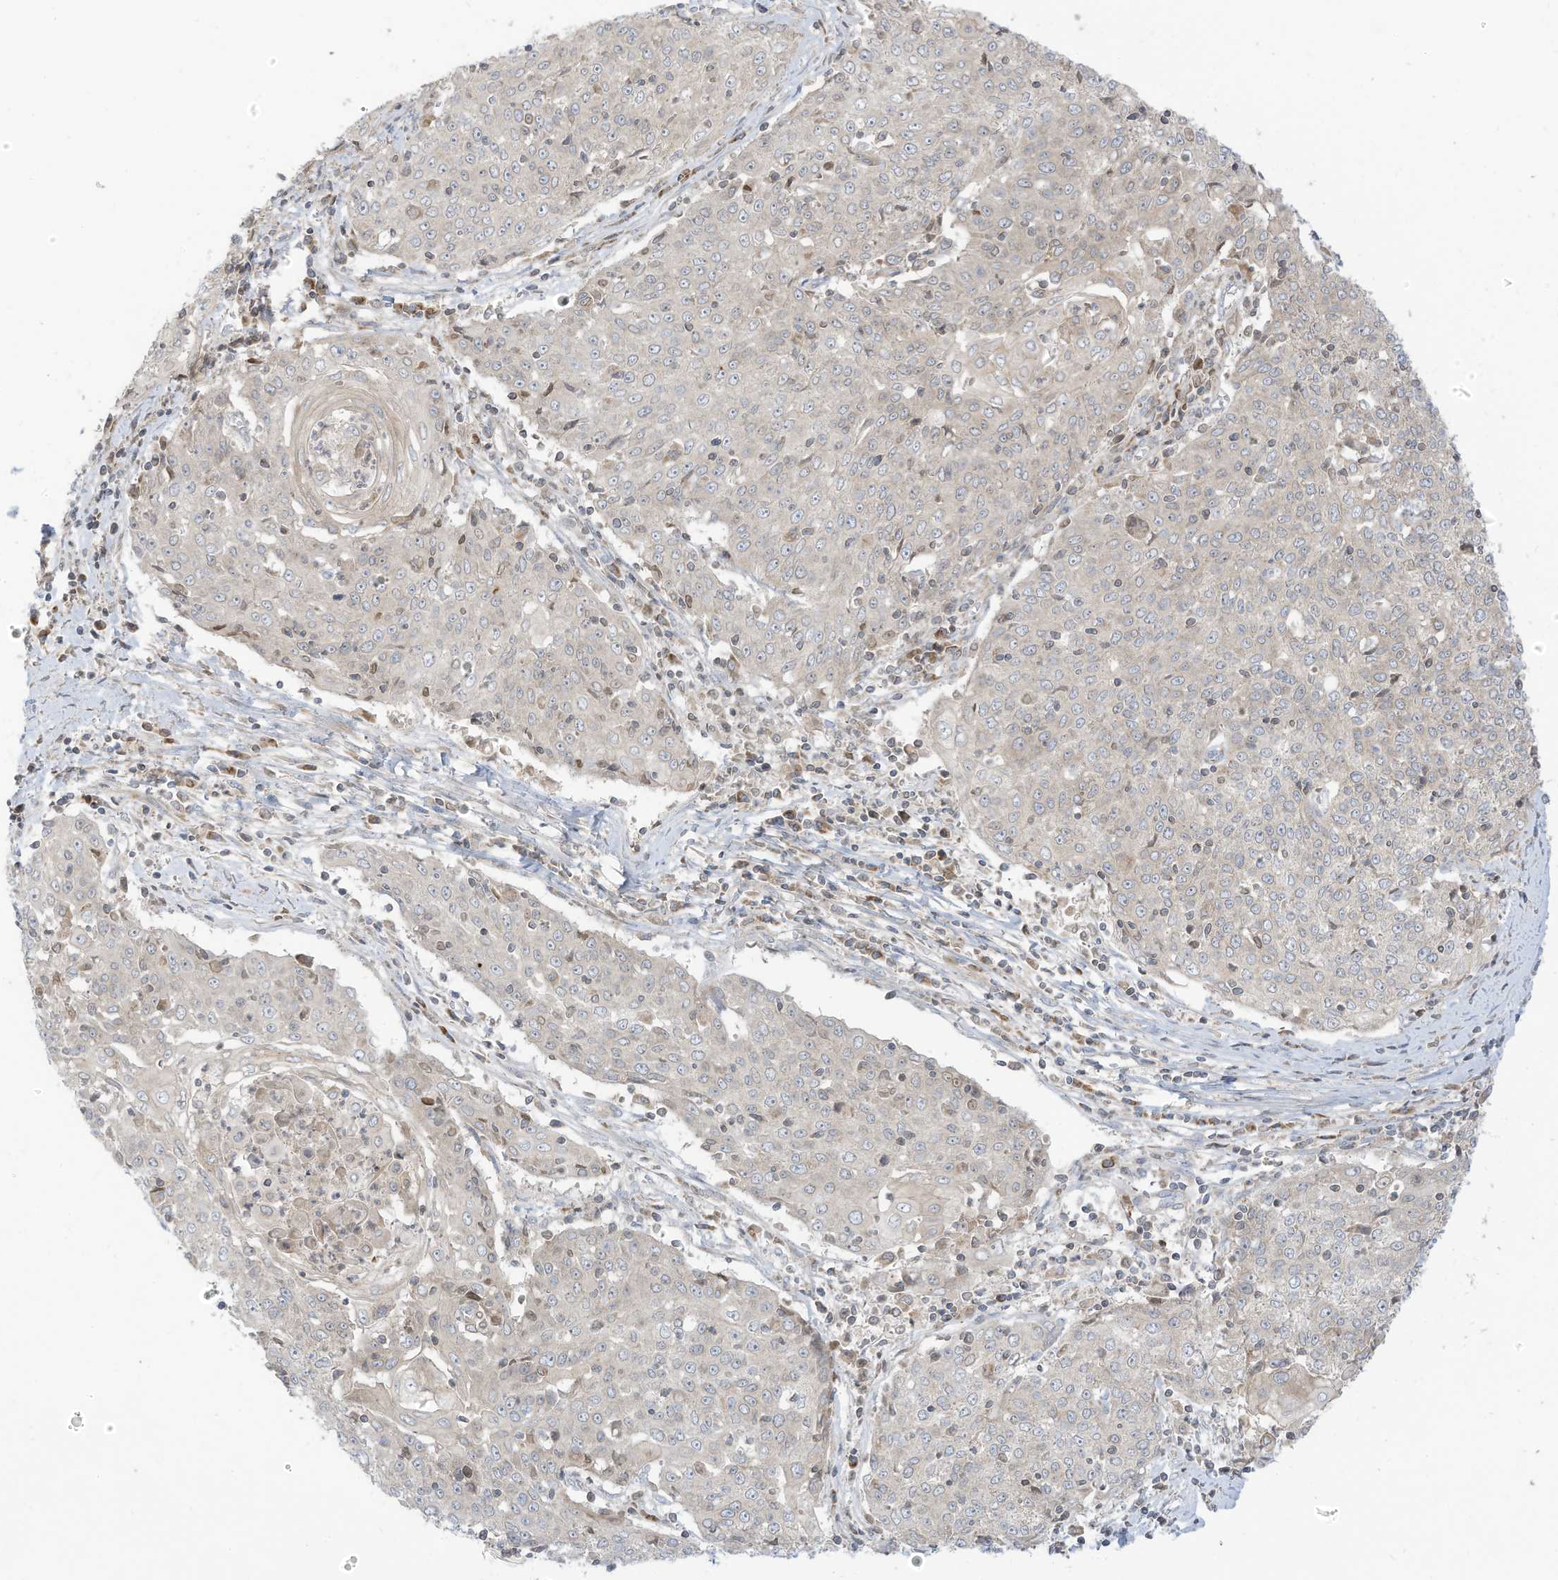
{"staining": {"intensity": "weak", "quantity": "<25%", "location": "cytoplasmic/membranous"}, "tissue": "cervical cancer", "cell_type": "Tumor cells", "image_type": "cancer", "snomed": [{"axis": "morphology", "description": "Squamous cell carcinoma, NOS"}, {"axis": "topography", "description": "Cervix"}], "caption": "An IHC image of cervical squamous cell carcinoma is shown. There is no staining in tumor cells of cervical squamous cell carcinoma. (DAB IHC visualized using brightfield microscopy, high magnification).", "gene": "CGAS", "patient": {"sex": "female", "age": 48}}